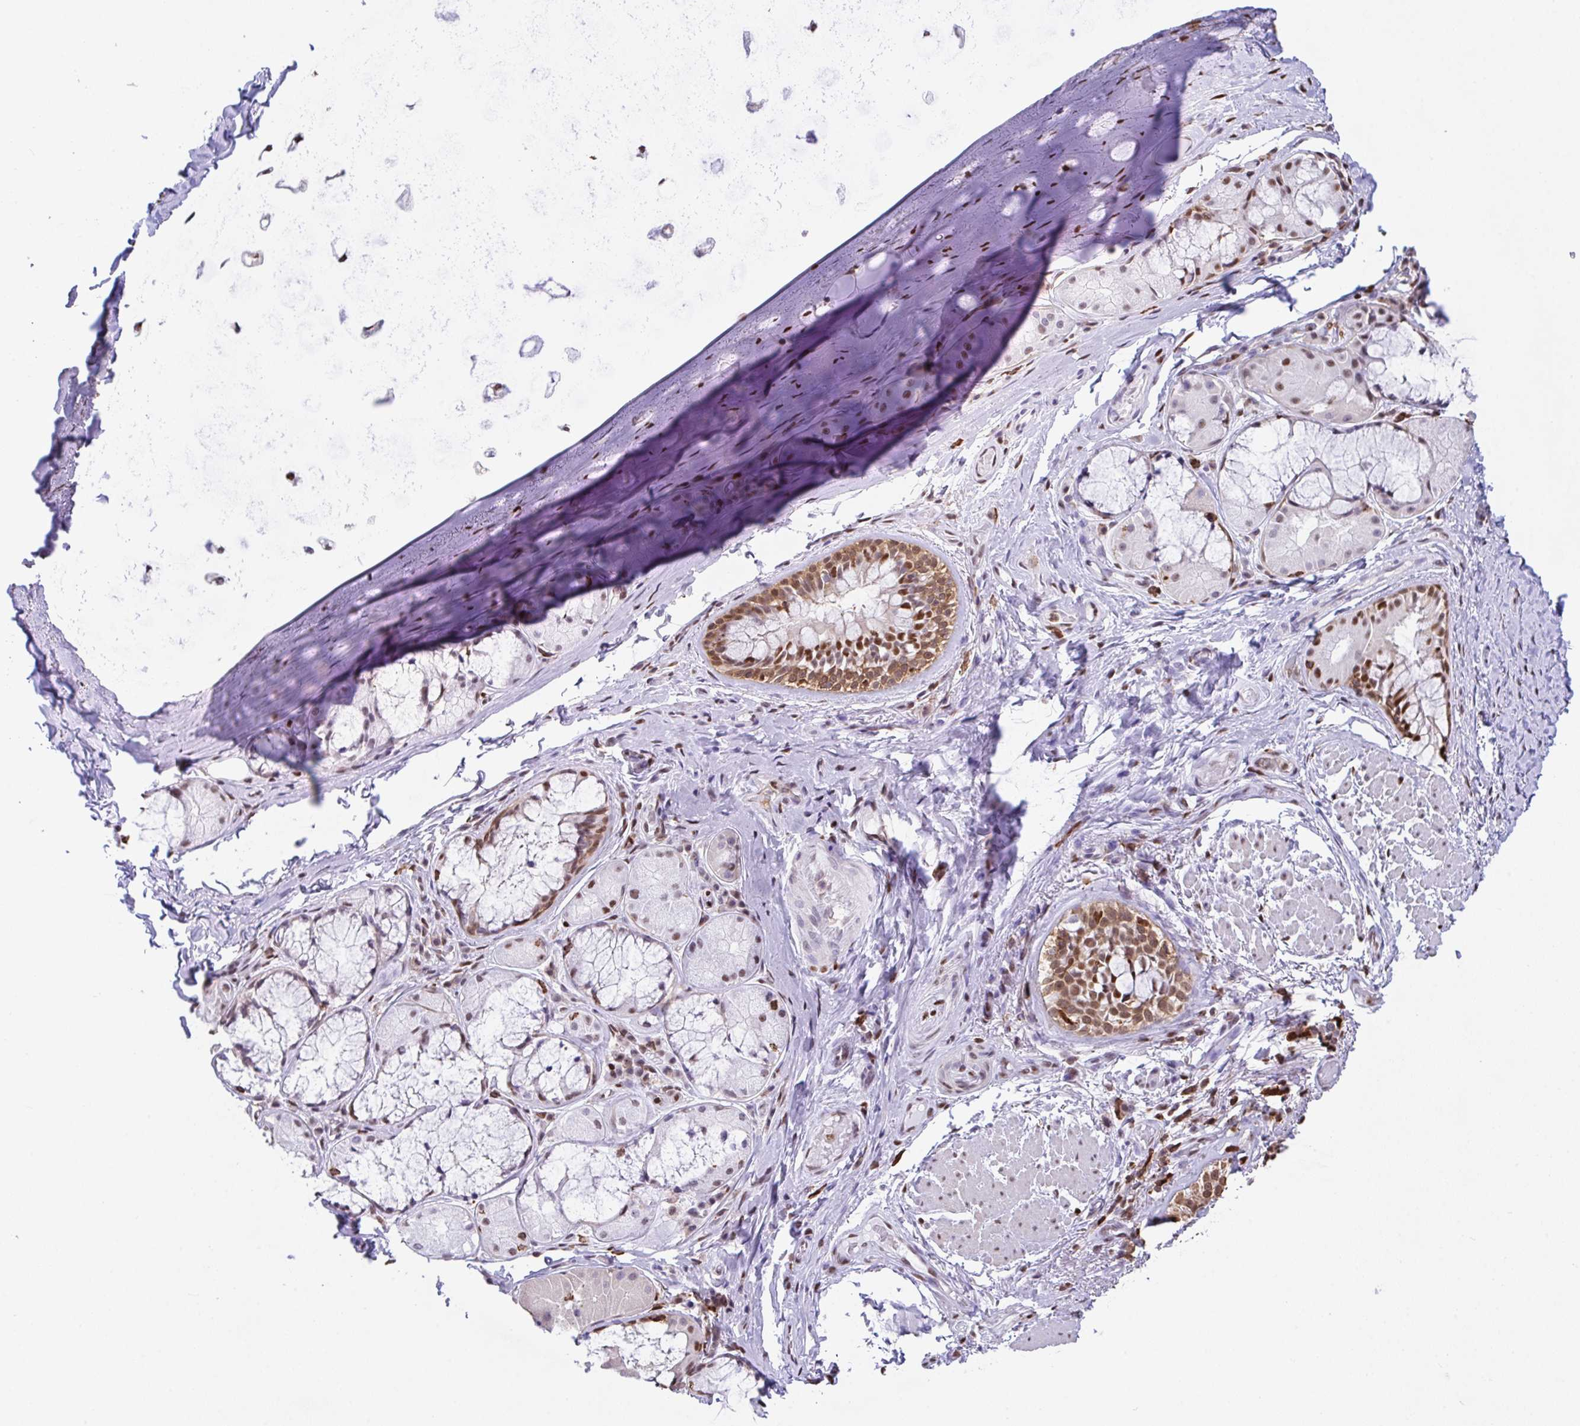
{"staining": {"intensity": "moderate", "quantity": ">75%", "location": "nuclear"}, "tissue": "soft tissue", "cell_type": "Chondrocytes", "image_type": "normal", "snomed": [{"axis": "morphology", "description": "Normal tissue, NOS"}, {"axis": "topography", "description": "Cartilage tissue"}, {"axis": "topography", "description": "Bronchus"}], "caption": "This photomicrograph demonstrates immunohistochemistry staining of benign soft tissue, with medium moderate nuclear expression in approximately >75% of chondrocytes.", "gene": "BTBD10", "patient": {"sex": "male", "age": 64}}